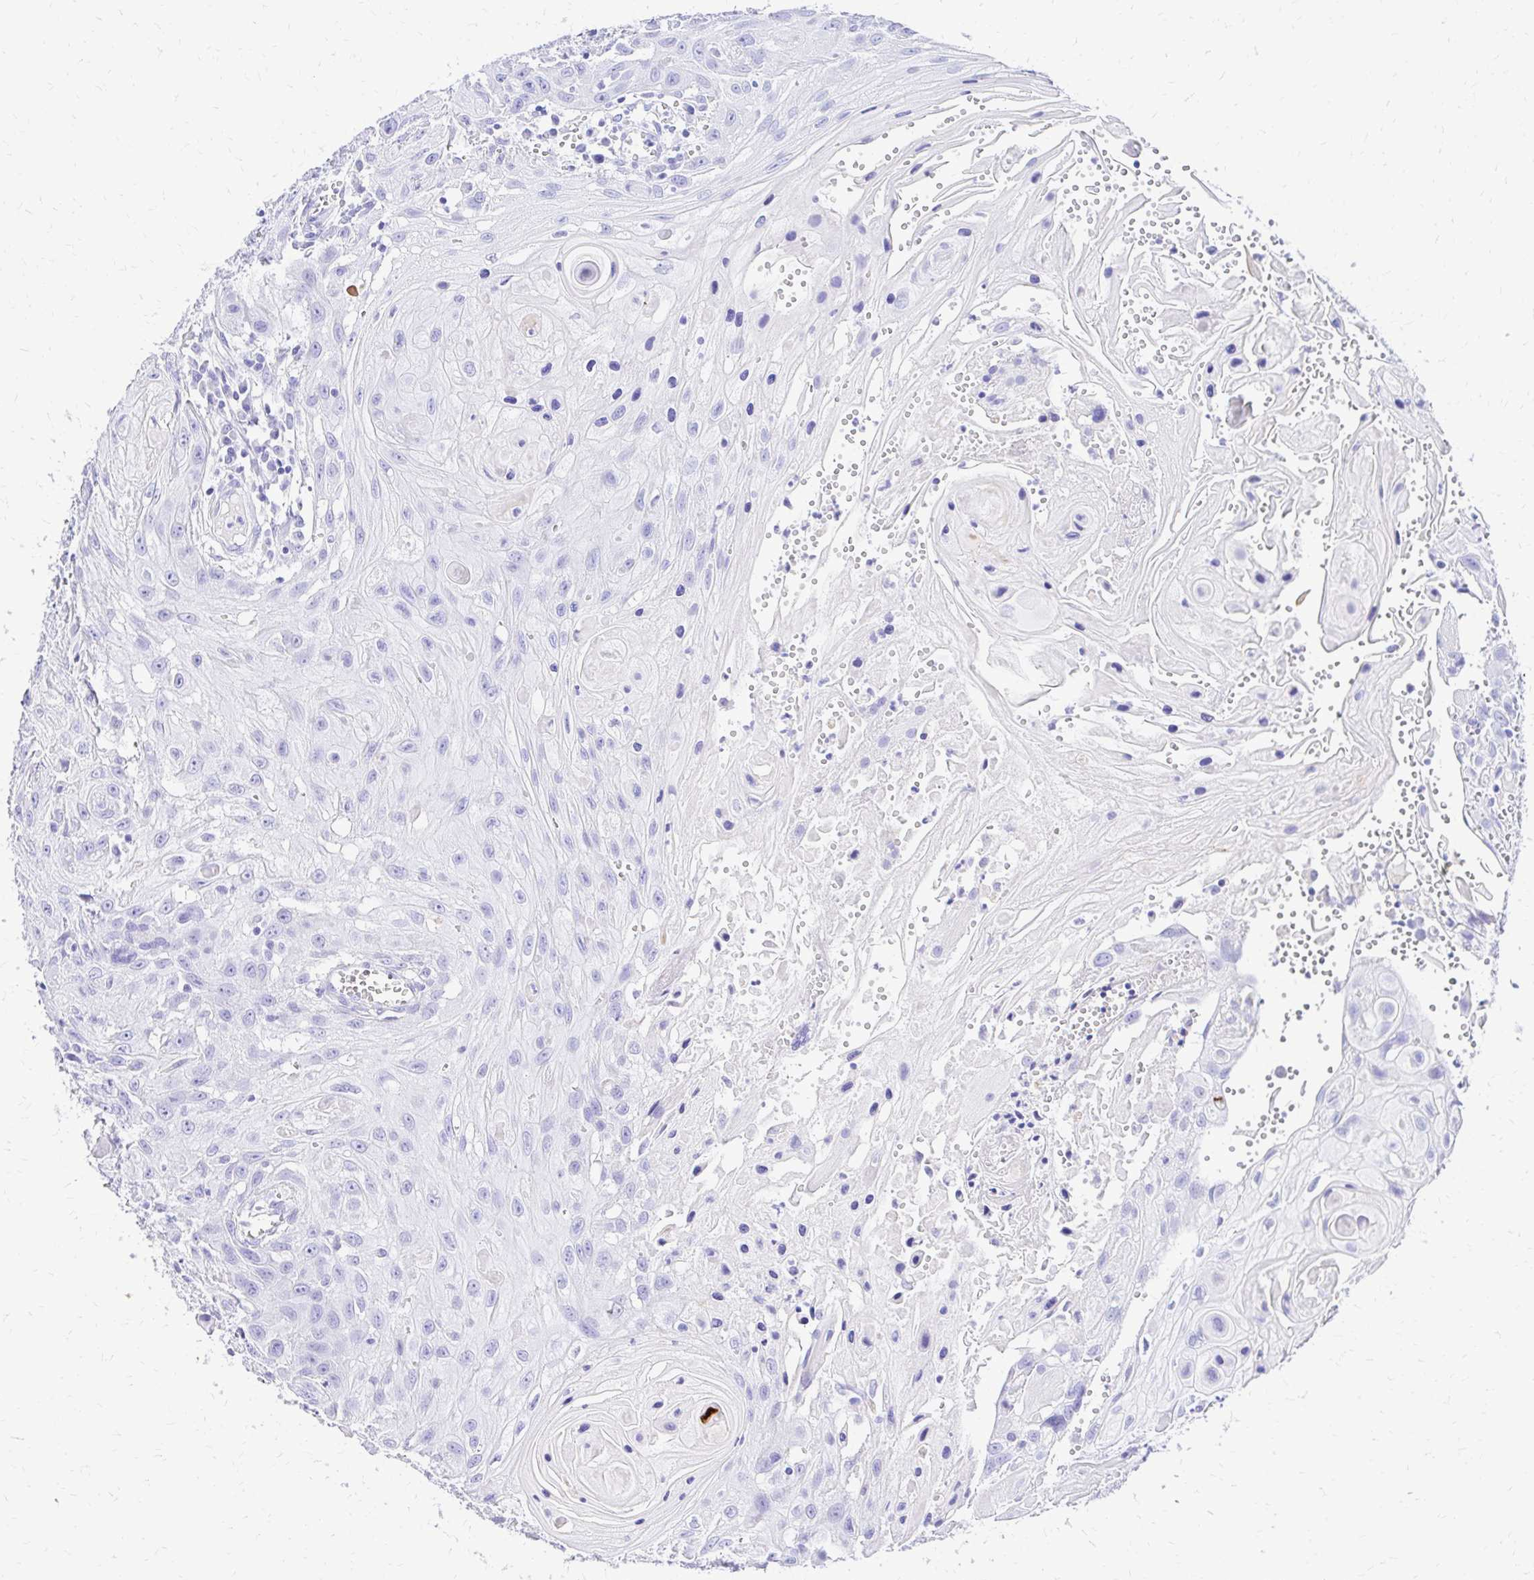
{"staining": {"intensity": "negative", "quantity": "none", "location": "none"}, "tissue": "head and neck cancer", "cell_type": "Tumor cells", "image_type": "cancer", "snomed": [{"axis": "morphology", "description": "Squamous cell carcinoma, NOS"}, {"axis": "topography", "description": "Oral tissue"}, {"axis": "topography", "description": "Head-Neck"}], "caption": "An image of human squamous cell carcinoma (head and neck) is negative for staining in tumor cells.", "gene": "S100G", "patient": {"sex": "male", "age": 58}}